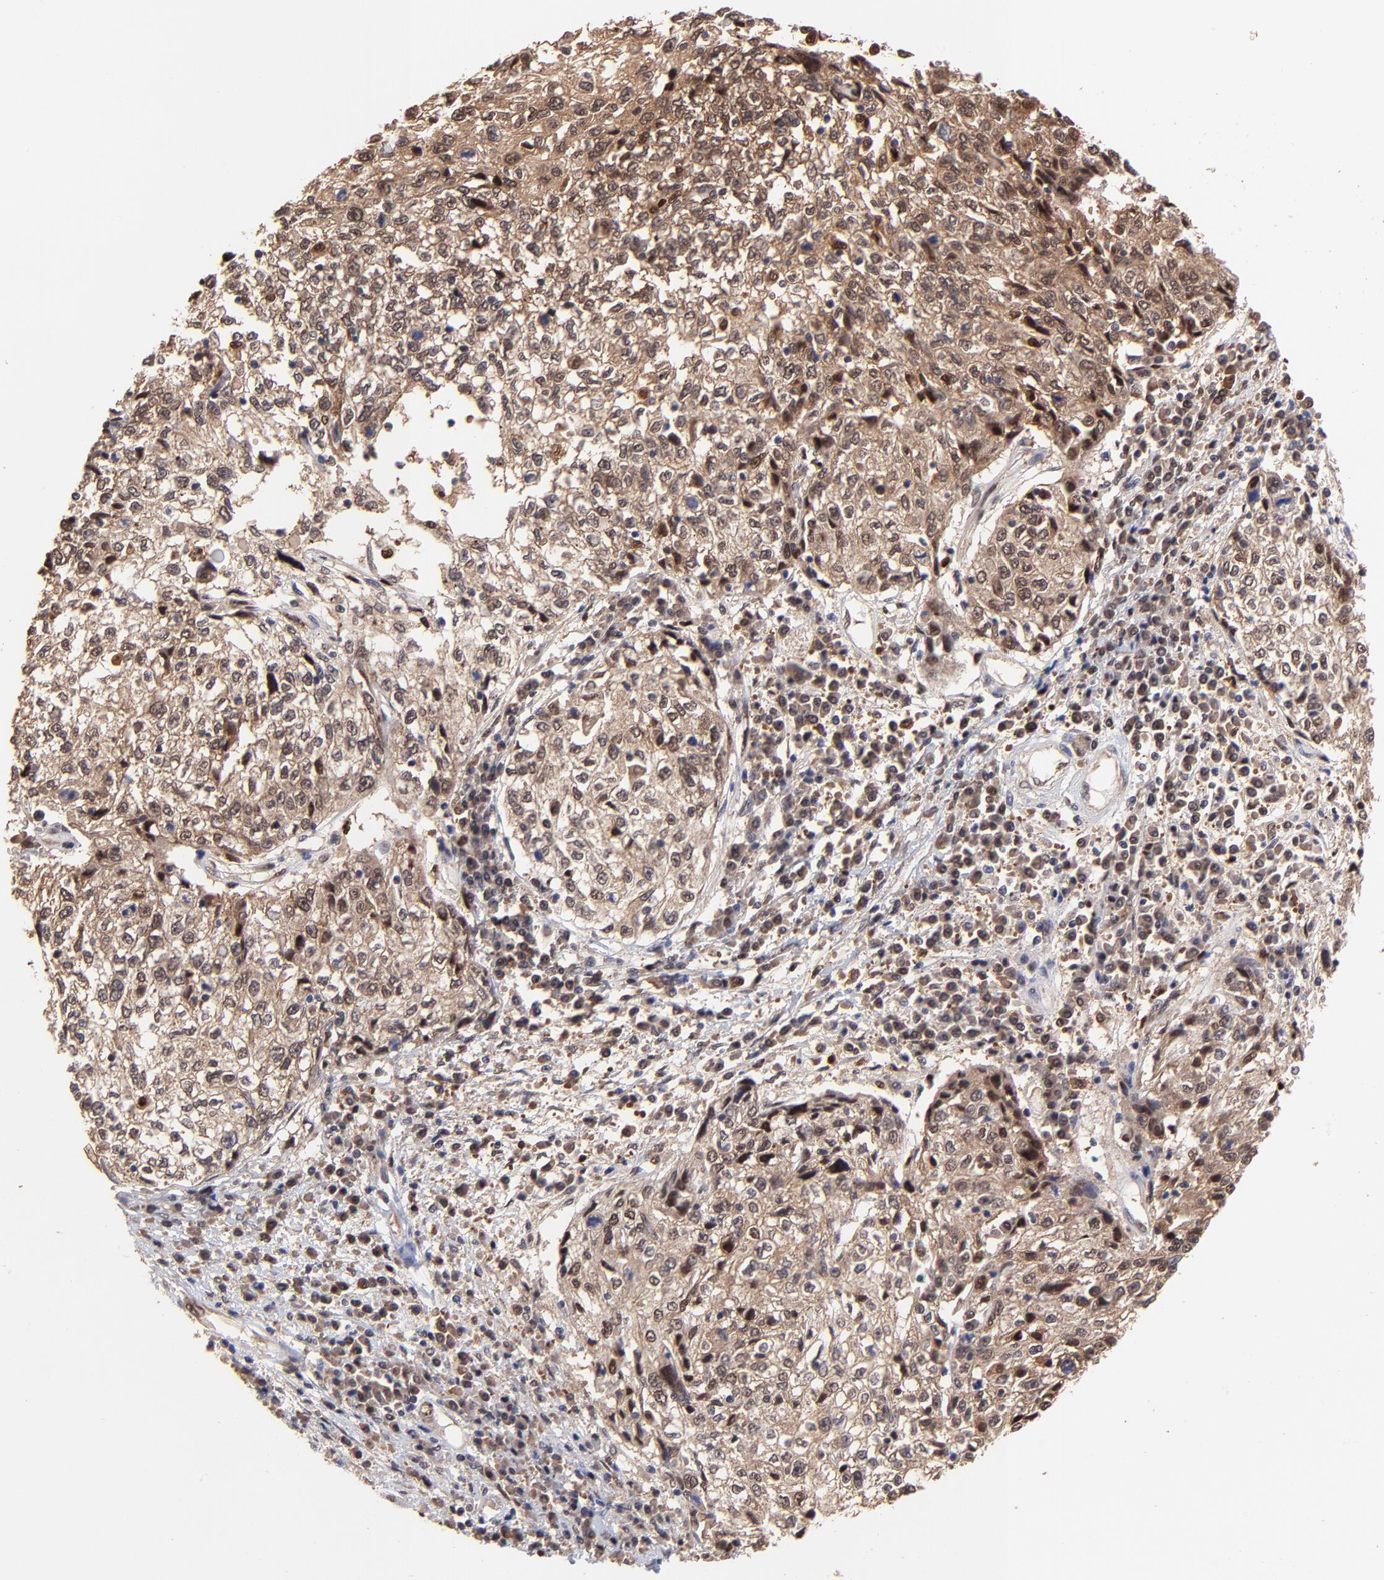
{"staining": {"intensity": "moderate", "quantity": ">75%", "location": "cytoplasmic/membranous,nuclear"}, "tissue": "cervical cancer", "cell_type": "Tumor cells", "image_type": "cancer", "snomed": [{"axis": "morphology", "description": "Squamous cell carcinoma, NOS"}, {"axis": "topography", "description": "Cervix"}], "caption": "Human cervical cancer stained for a protein (brown) shows moderate cytoplasmic/membranous and nuclear positive positivity in approximately >75% of tumor cells.", "gene": "PSMA6", "patient": {"sex": "female", "age": 57}}